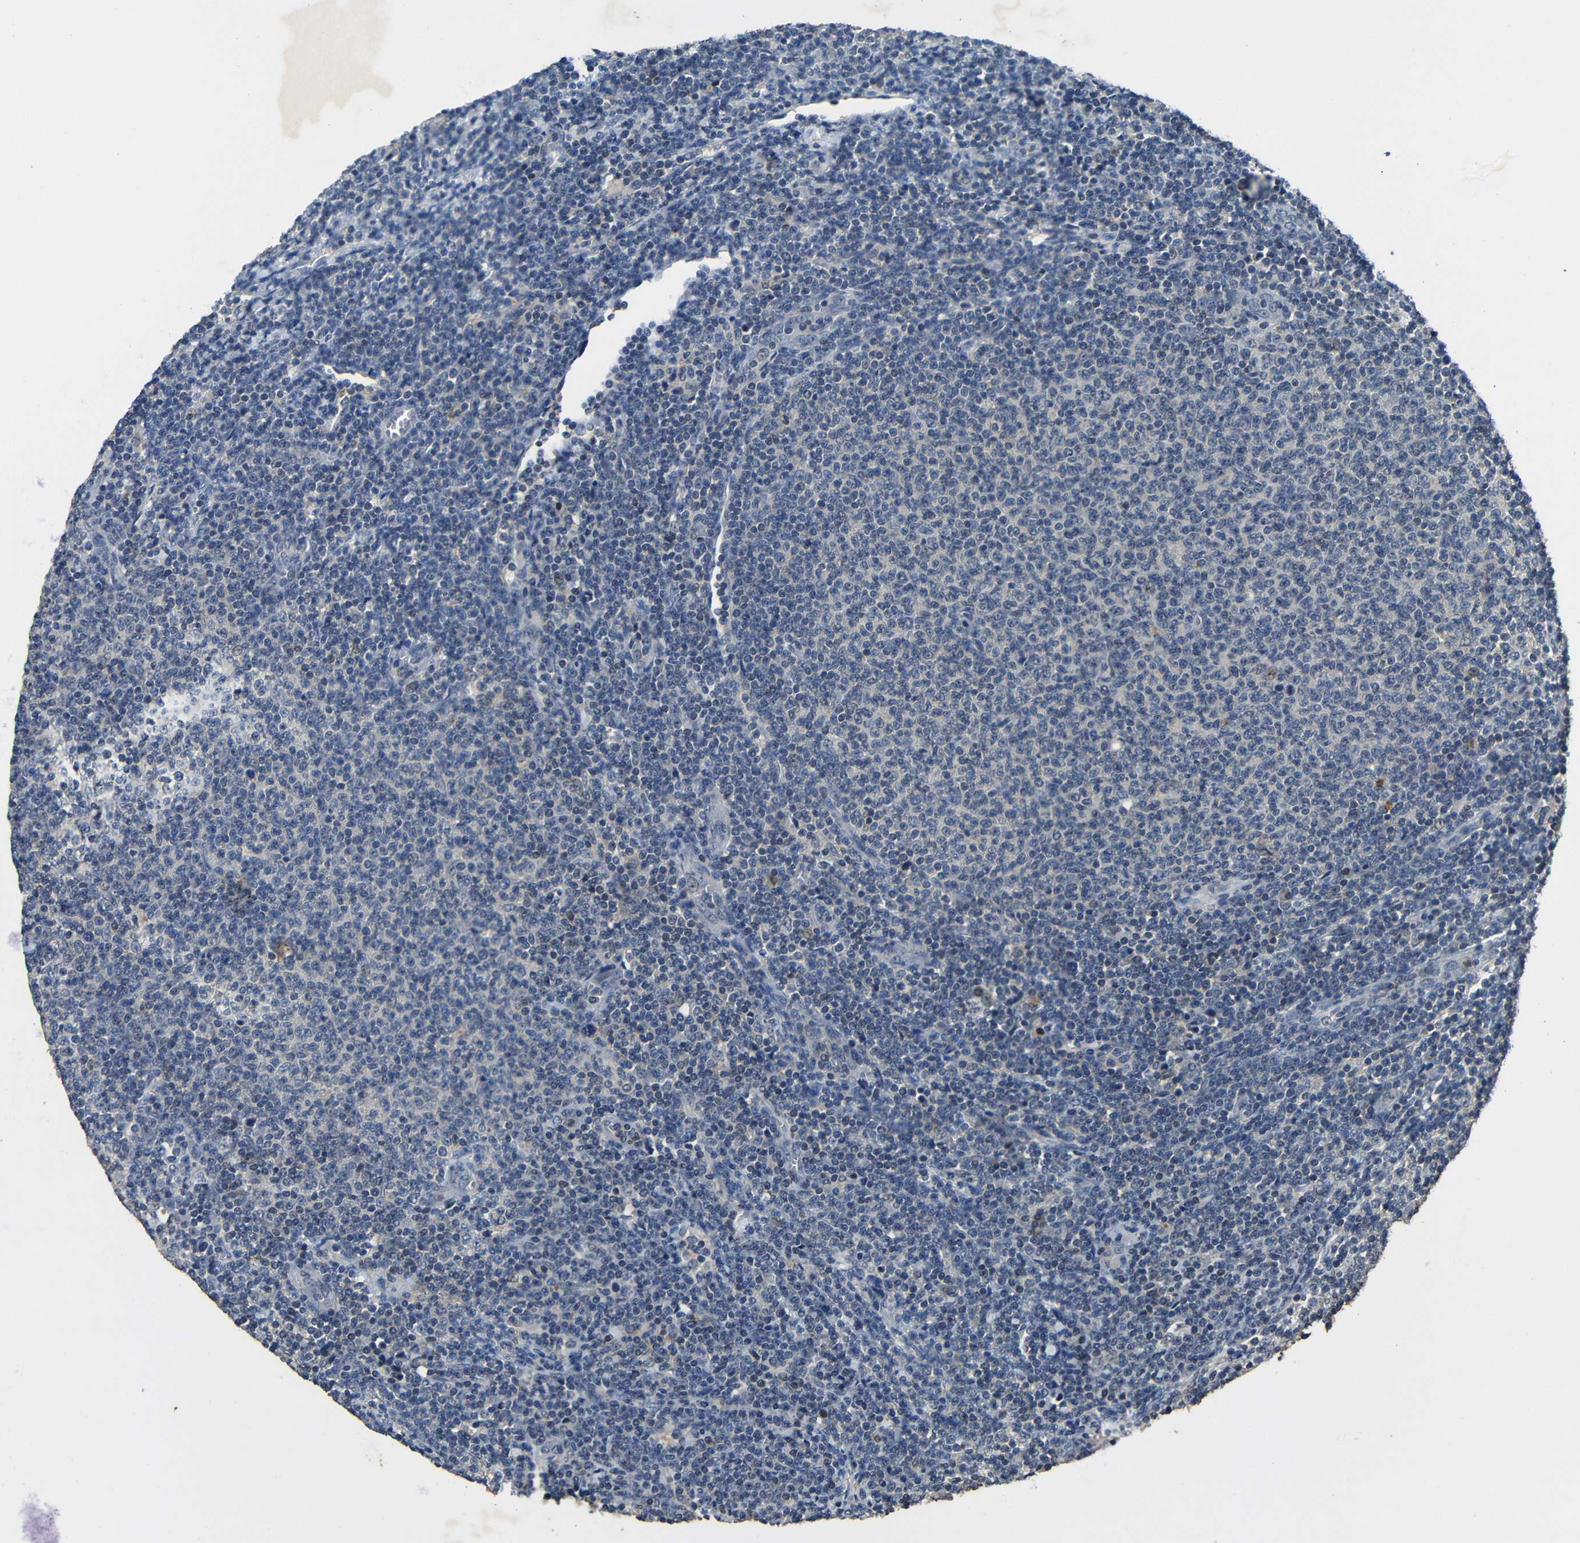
{"staining": {"intensity": "negative", "quantity": "none", "location": "none"}, "tissue": "lymphoma", "cell_type": "Tumor cells", "image_type": "cancer", "snomed": [{"axis": "morphology", "description": "Malignant lymphoma, non-Hodgkin's type, Low grade"}, {"axis": "topography", "description": "Lymph node"}], "caption": "High power microscopy histopathology image of an IHC micrograph of malignant lymphoma, non-Hodgkin's type (low-grade), revealing no significant expression in tumor cells.", "gene": "C6orf89", "patient": {"sex": "male", "age": 66}}